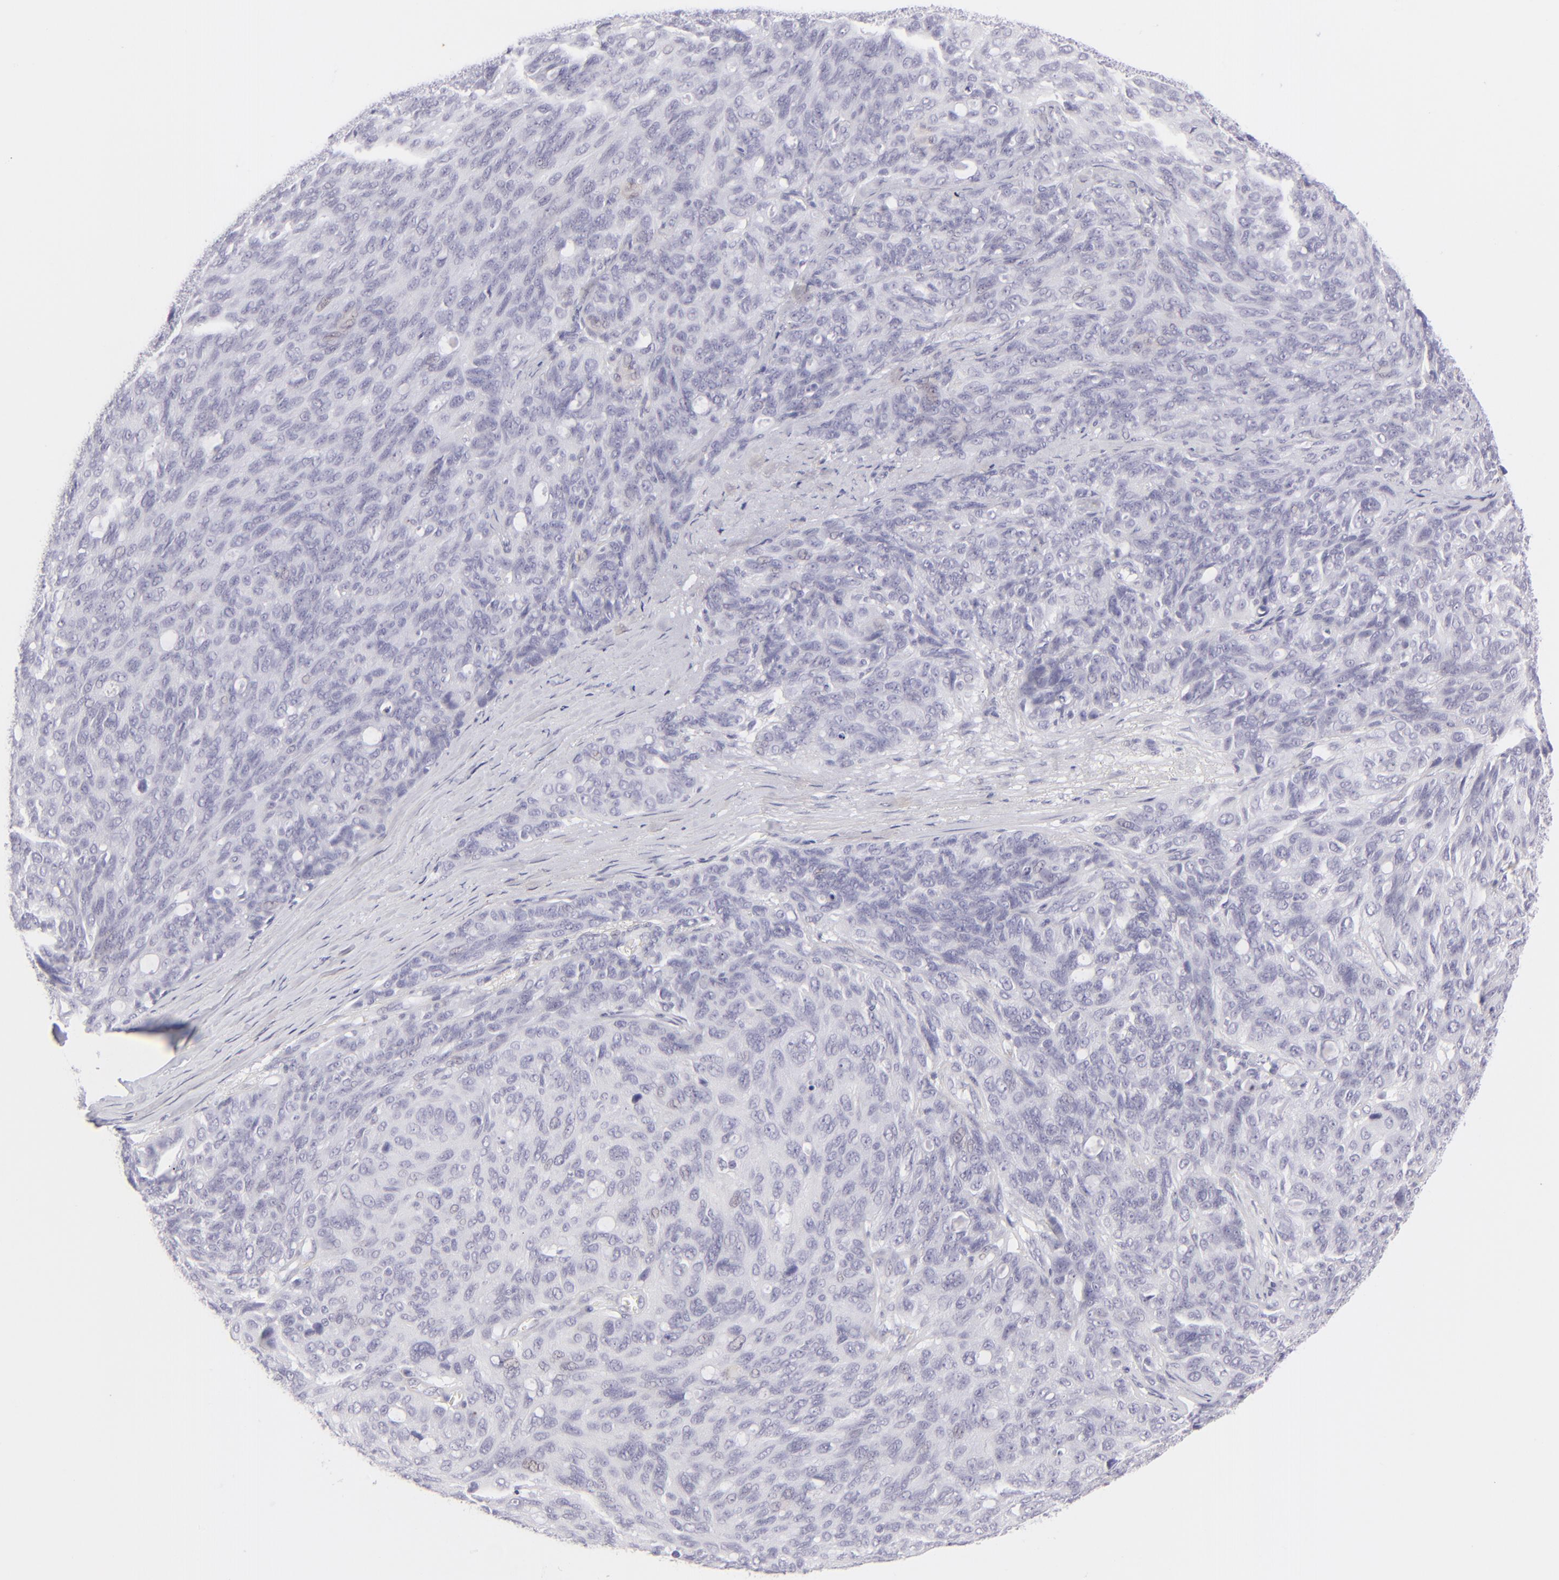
{"staining": {"intensity": "negative", "quantity": "none", "location": "none"}, "tissue": "ovarian cancer", "cell_type": "Tumor cells", "image_type": "cancer", "snomed": [{"axis": "morphology", "description": "Carcinoma, endometroid"}, {"axis": "topography", "description": "Ovary"}], "caption": "Immunohistochemical staining of human ovarian cancer (endometroid carcinoma) demonstrates no significant staining in tumor cells.", "gene": "FCER2", "patient": {"sex": "female", "age": 60}}